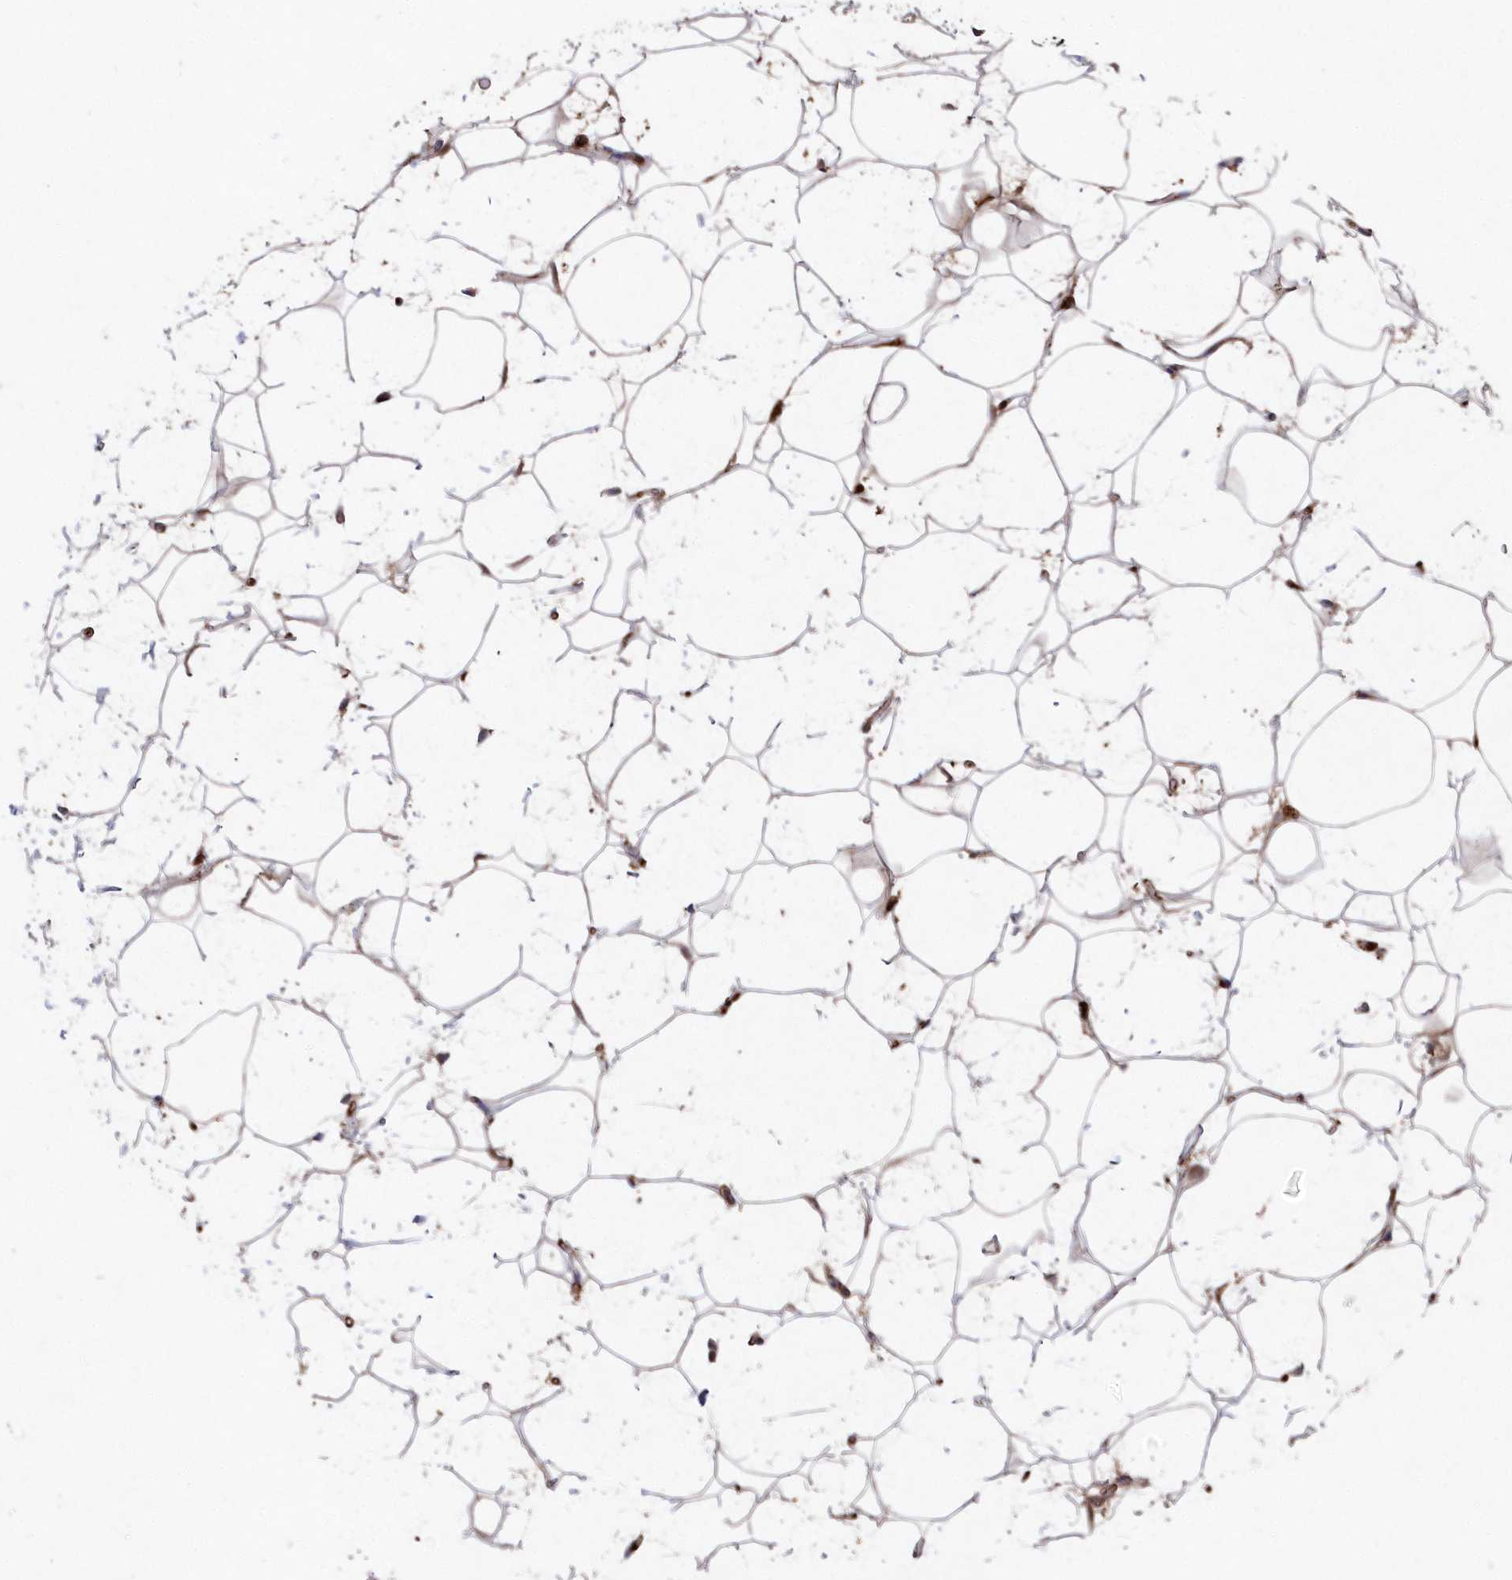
{"staining": {"intensity": "moderate", "quantity": "25%-75%", "location": "cytoplasmic/membranous"}, "tissue": "adipose tissue", "cell_type": "Adipocytes", "image_type": "normal", "snomed": [{"axis": "morphology", "description": "Normal tissue, NOS"}, {"axis": "topography", "description": "Breast"}], "caption": "Human adipose tissue stained for a protein (brown) displays moderate cytoplasmic/membranous positive staining in approximately 25%-75% of adipocytes.", "gene": "ABHD14B", "patient": {"sex": "female", "age": 26}}